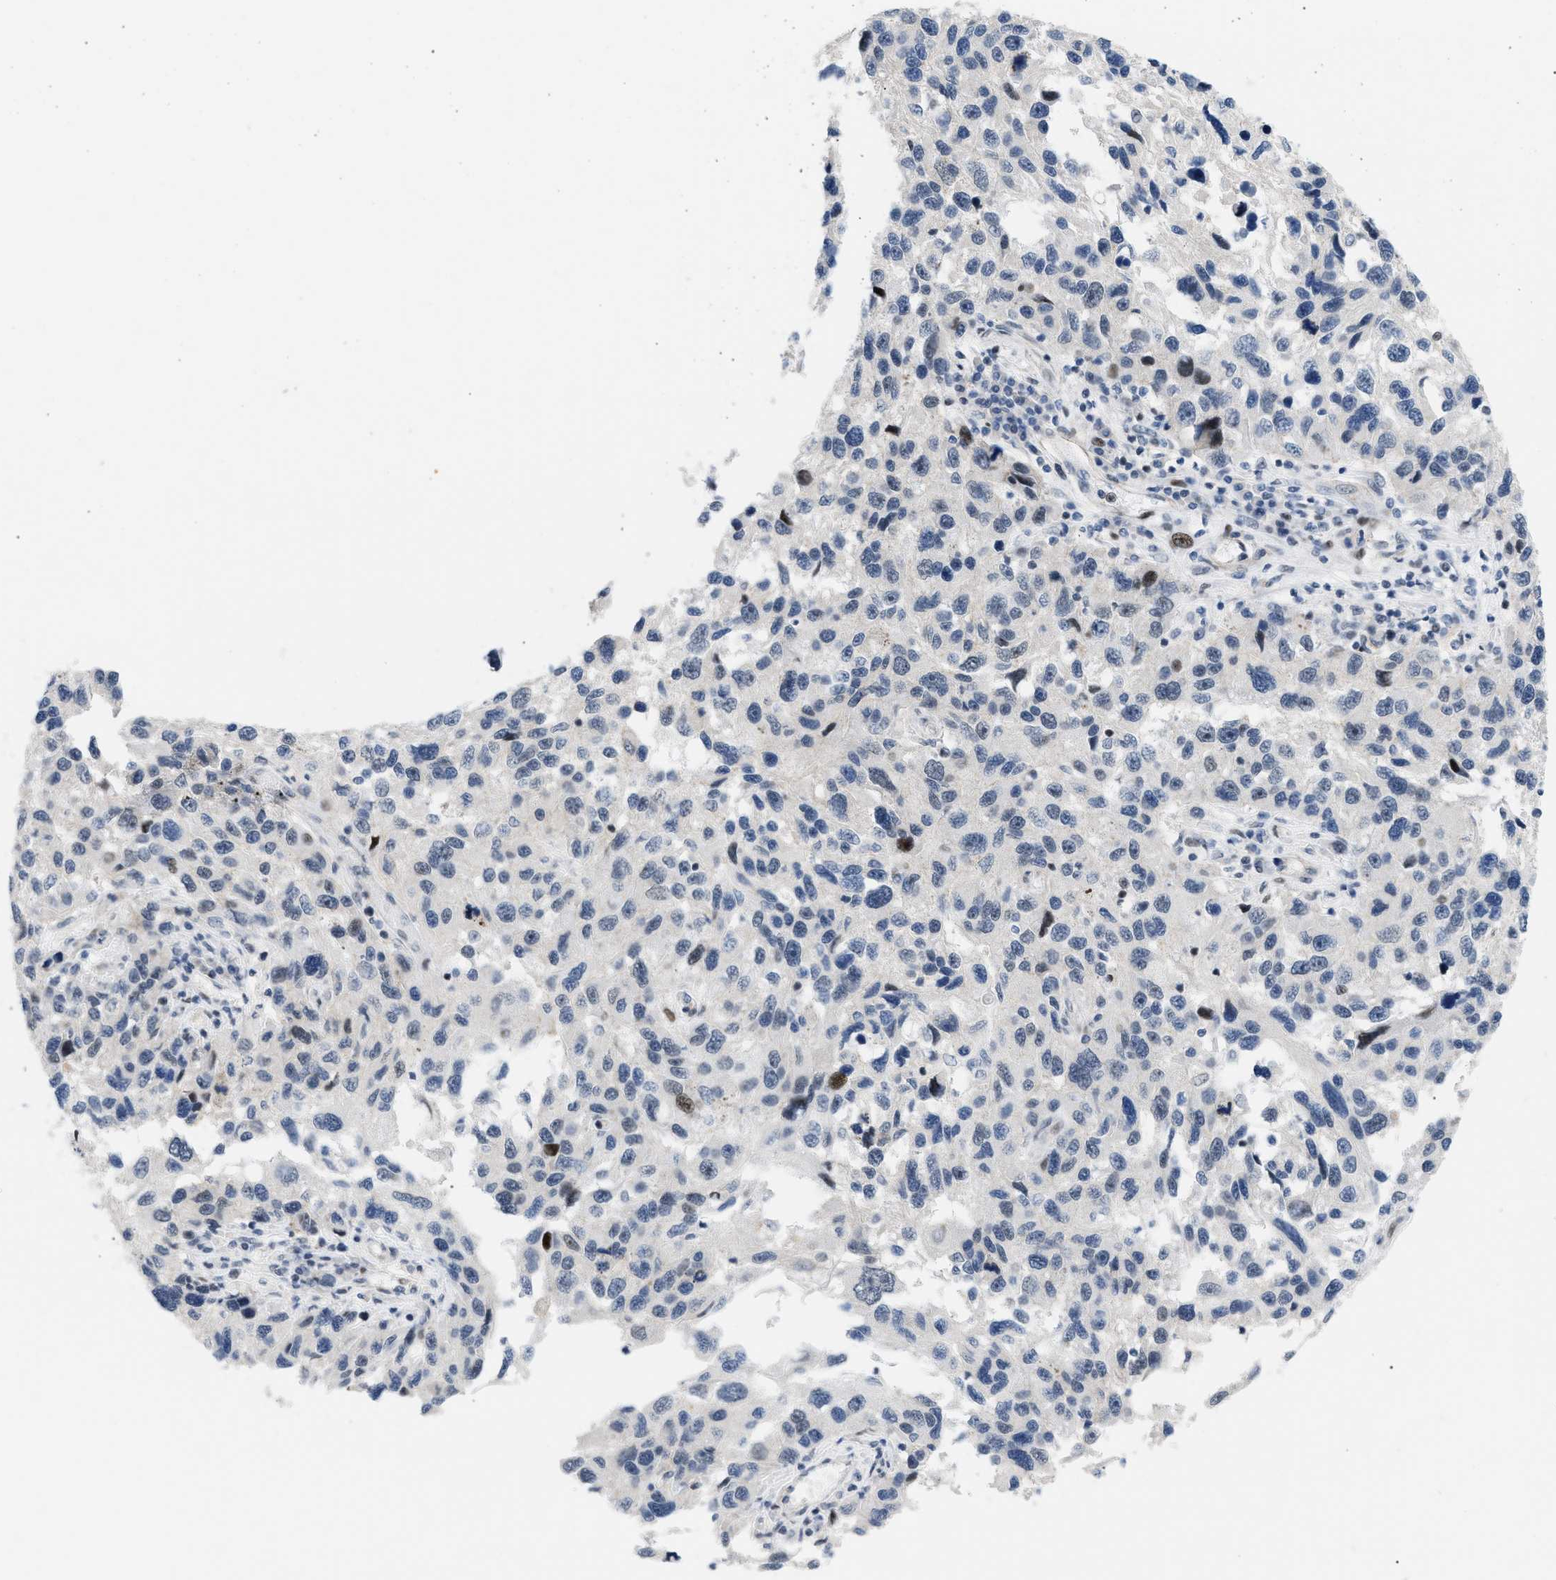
{"staining": {"intensity": "moderate", "quantity": "<25%", "location": "nuclear"}, "tissue": "melanoma", "cell_type": "Tumor cells", "image_type": "cancer", "snomed": [{"axis": "morphology", "description": "Malignant melanoma, NOS"}, {"axis": "topography", "description": "Skin"}], "caption": "Malignant melanoma stained with DAB immunohistochemistry exhibits low levels of moderate nuclear positivity in approximately <25% of tumor cells.", "gene": "MED1", "patient": {"sex": "male", "age": 53}}